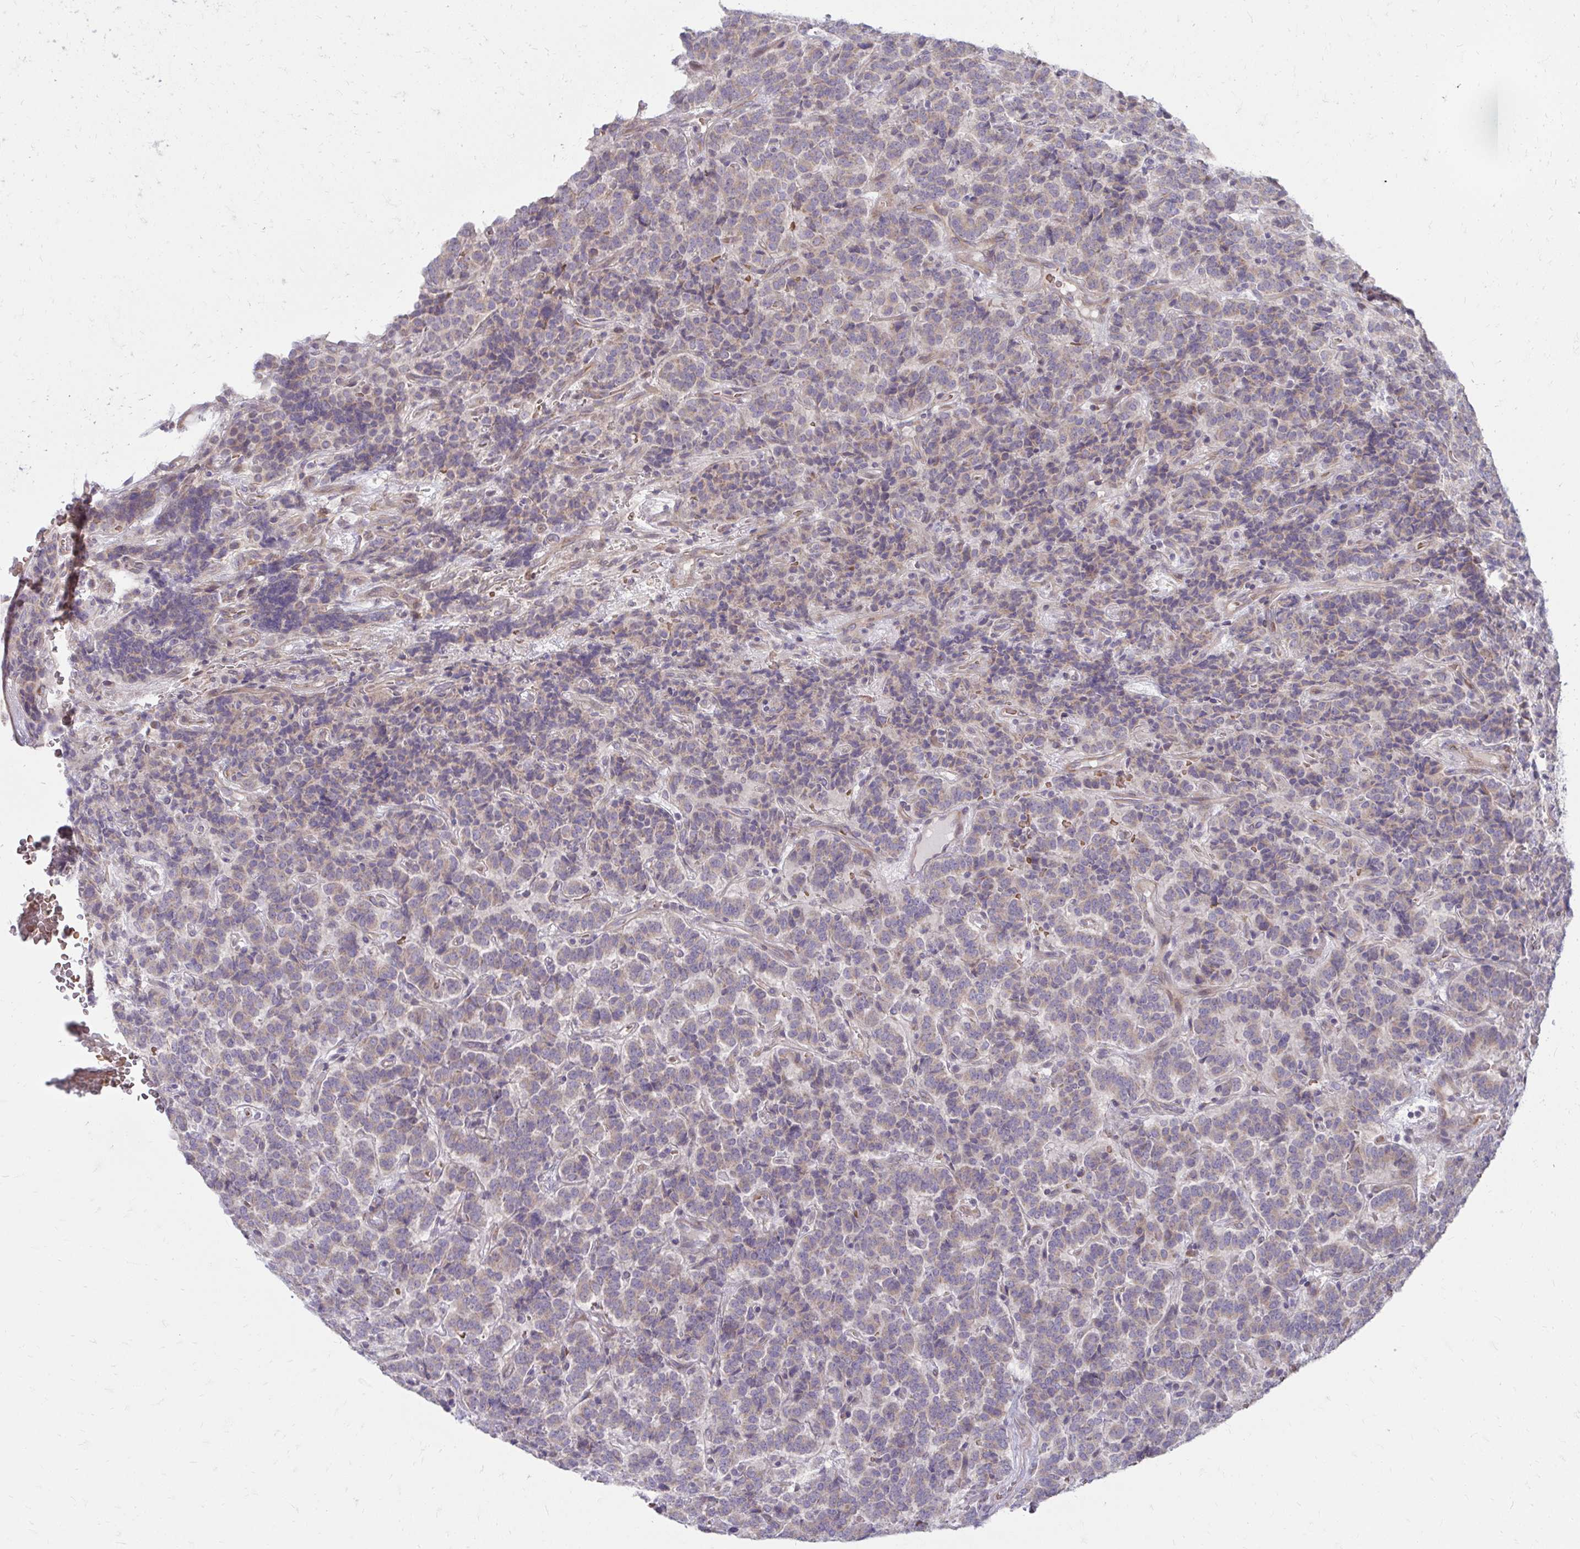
{"staining": {"intensity": "weak", "quantity": "25%-75%", "location": "cytoplasmic/membranous"}, "tissue": "carcinoid", "cell_type": "Tumor cells", "image_type": "cancer", "snomed": [{"axis": "morphology", "description": "Carcinoid, malignant, NOS"}, {"axis": "topography", "description": "Pancreas"}], "caption": "Malignant carcinoid tissue displays weak cytoplasmic/membranous staining in approximately 25%-75% of tumor cells, visualized by immunohistochemistry.", "gene": "ITPR2", "patient": {"sex": "male", "age": 36}}